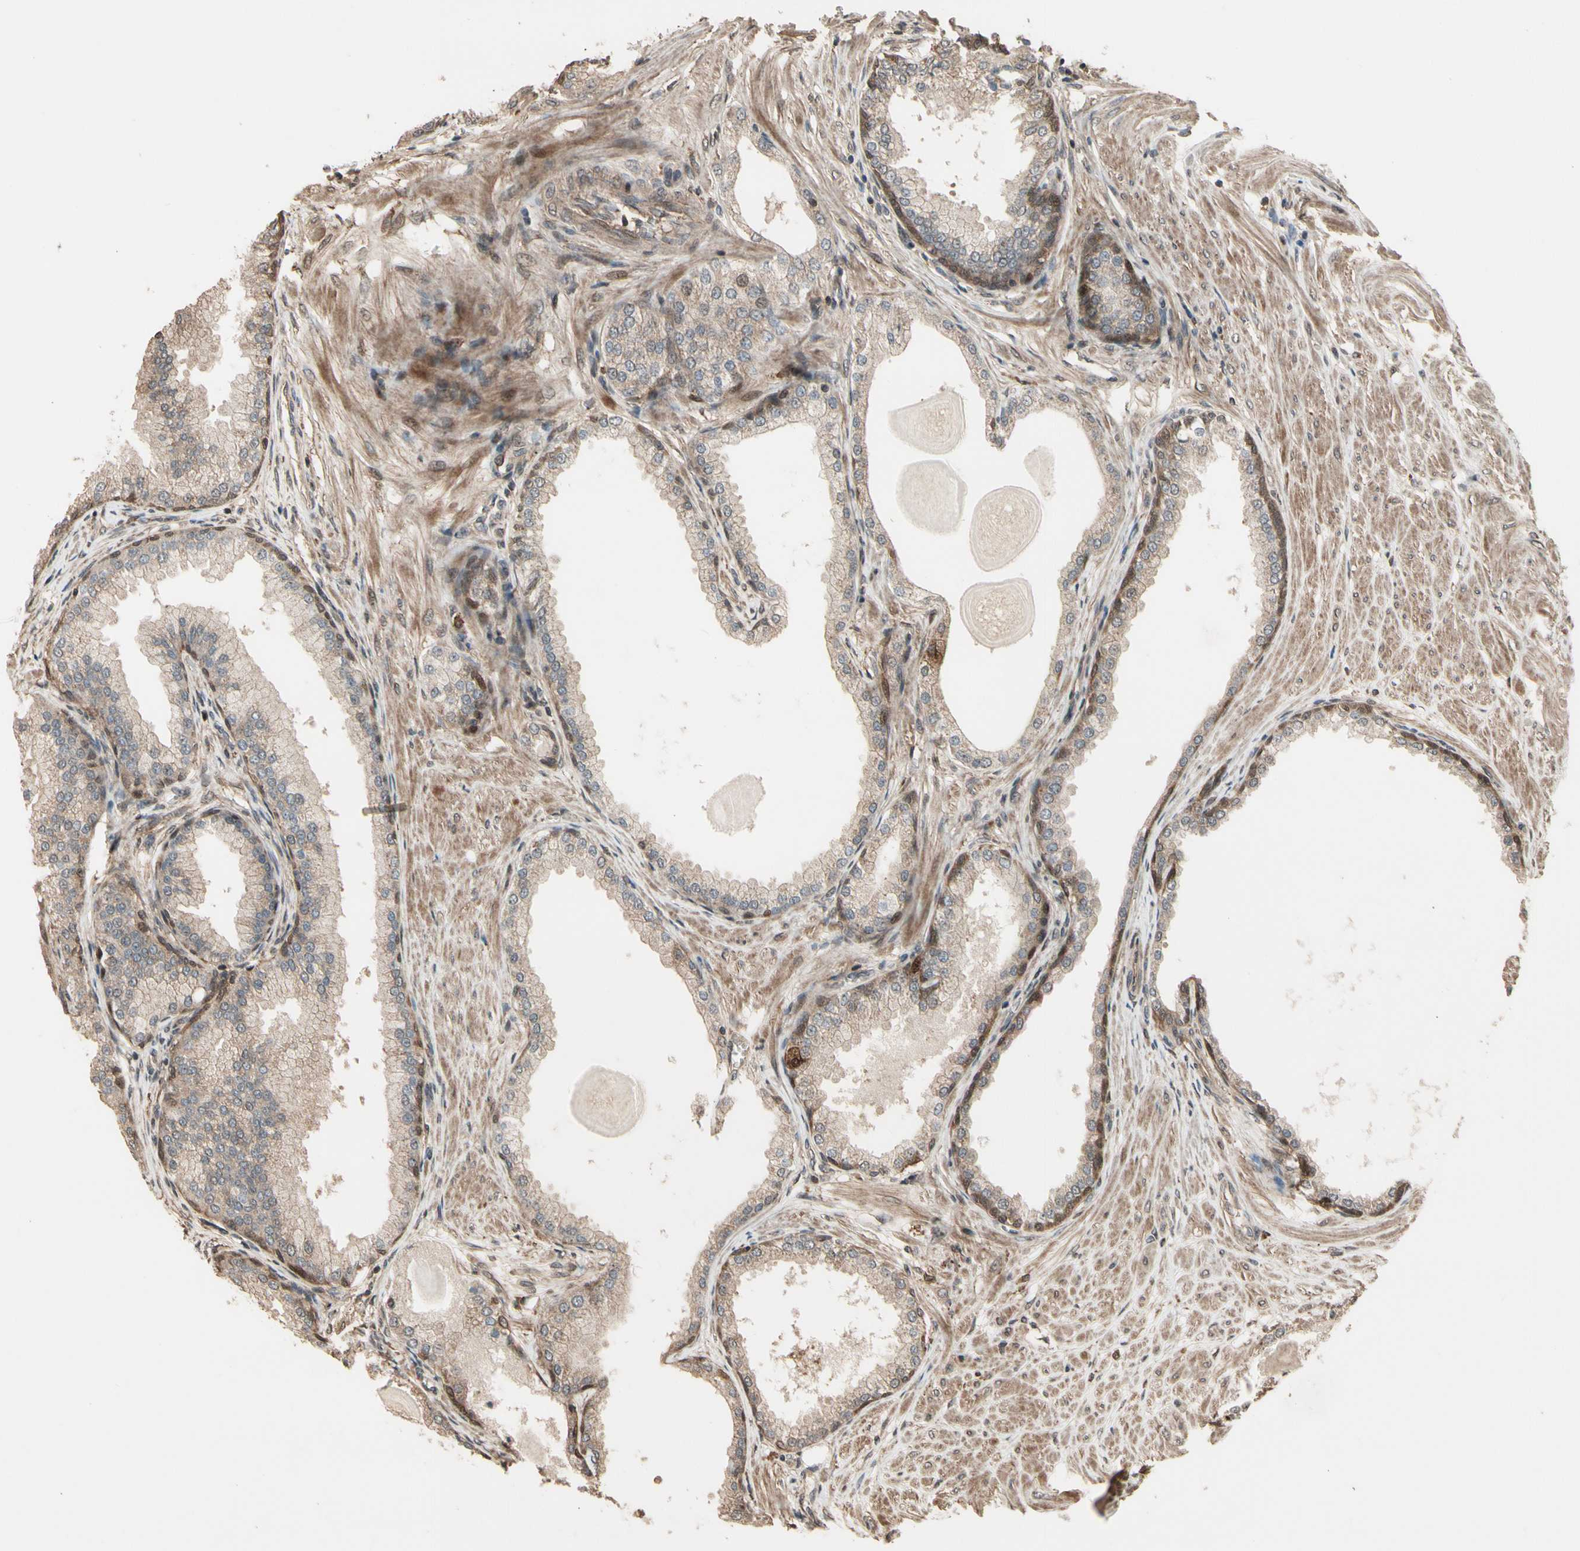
{"staining": {"intensity": "weak", "quantity": "25%-75%", "location": "cytoplasmic/membranous"}, "tissue": "prostate", "cell_type": "Glandular cells", "image_type": "normal", "snomed": [{"axis": "morphology", "description": "Normal tissue, NOS"}, {"axis": "topography", "description": "Prostate"}], "caption": "Immunohistochemical staining of normal prostate displays 25%-75% levels of weak cytoplasmic/membranous protein staining in approximately 25%-75% of glandular cells.", "gene": "CSF1R", "patient": {"sex": "male", "age": 51}}